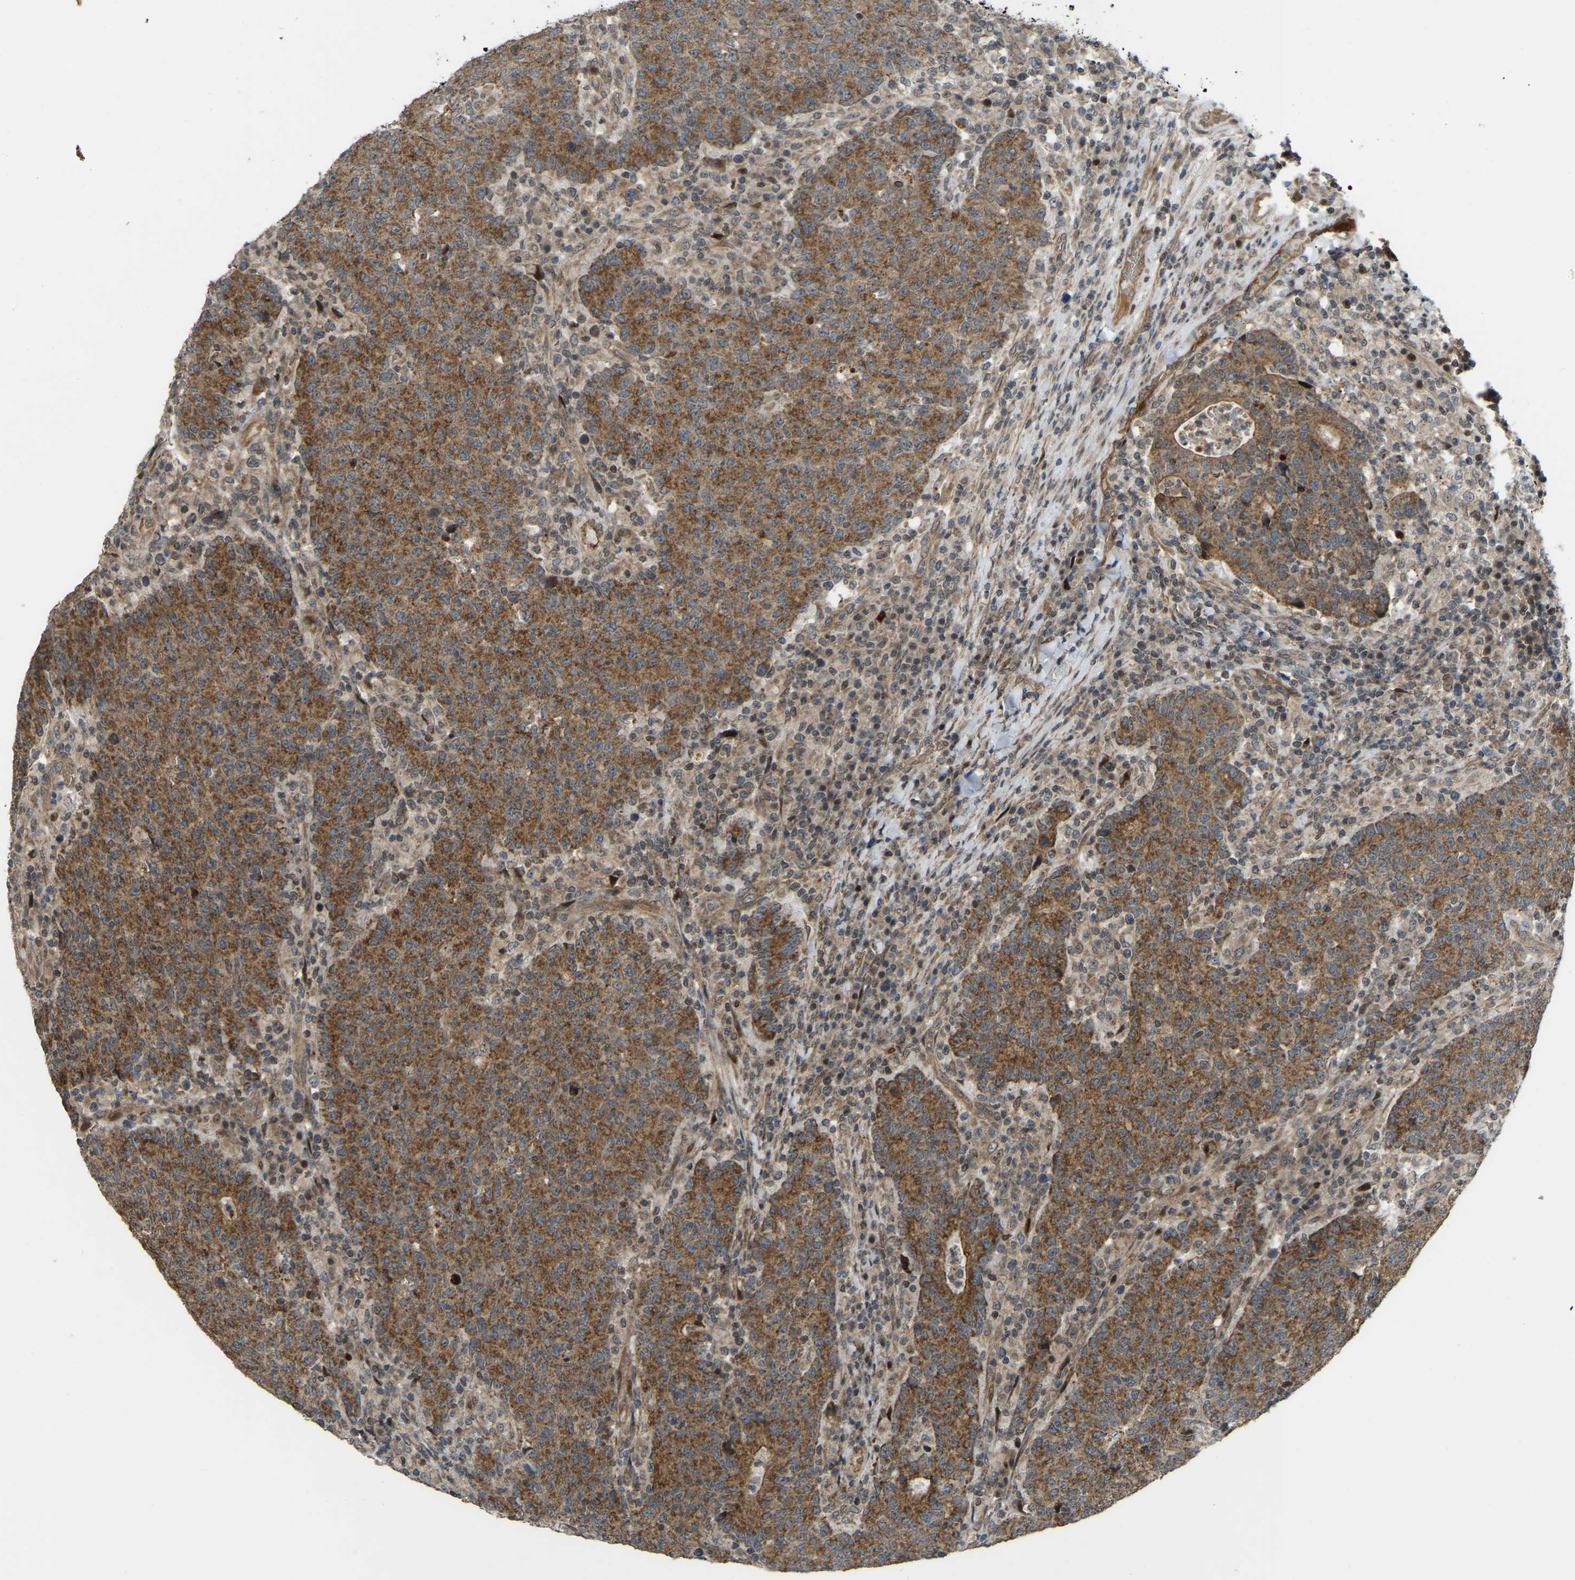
{"staining": {"intensity": "strong", "quantity": ">75%", "location": "cytoplasmic/membranous"}, "tissue": "colorectal cancer", "cell_type": "Tumor cells", "image_type": "cancer", "snomed": [{"axis": "morphology", "description": "Adenocarcinoma, NOS"}, {"axis": "topography", "description": "Colon"}], "caption": "A brown stain highlights strong cytoplasmic/membranous staining of a protein in human colorectal adenocarcinoma tumor cells. (DAB (3,3'-diaminobenzidine) = brown stain, brightfield microscopy at high magnification).", "gene": "C21orf91", "patient": {"sex": "female", "age": 75}}